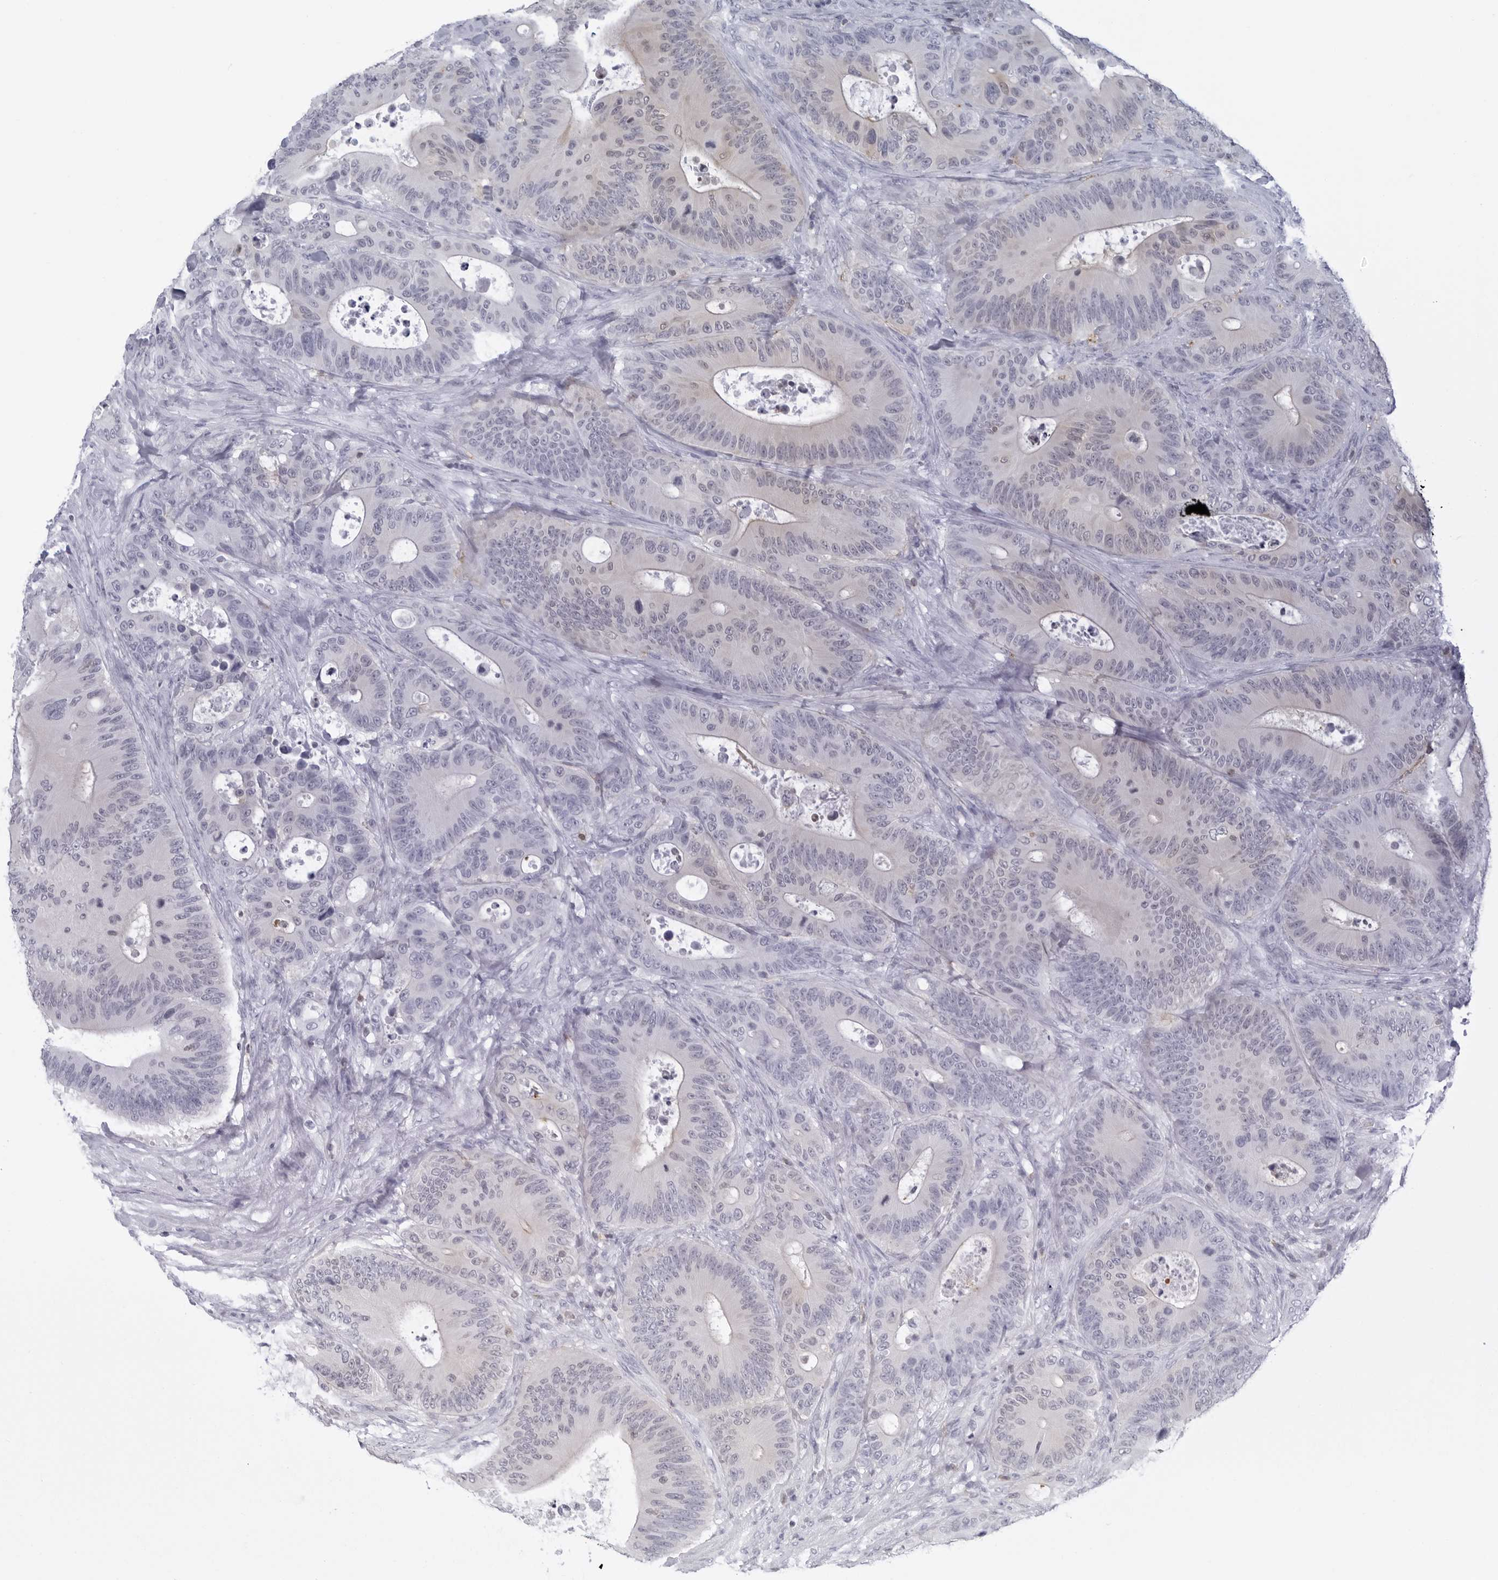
{"staining": {"intensity": "negative", "quantity": "none", "location": "none"}, "tissue": "colorectal cancer", "cell_type": "Tumor cells", "image_type": "cancer", "snomed": [{"axis": "morphology", "description": "Adenocarcinoma, NOS"}, {"axis": "topography", "description": "Colon"}], "caption": "Image shows no protein staining in tumor cells of adenocarcinoma (colorectal) tissue.", "gene": "SLC9A3R1", "patient": {"sex": "male", "age": 83}}